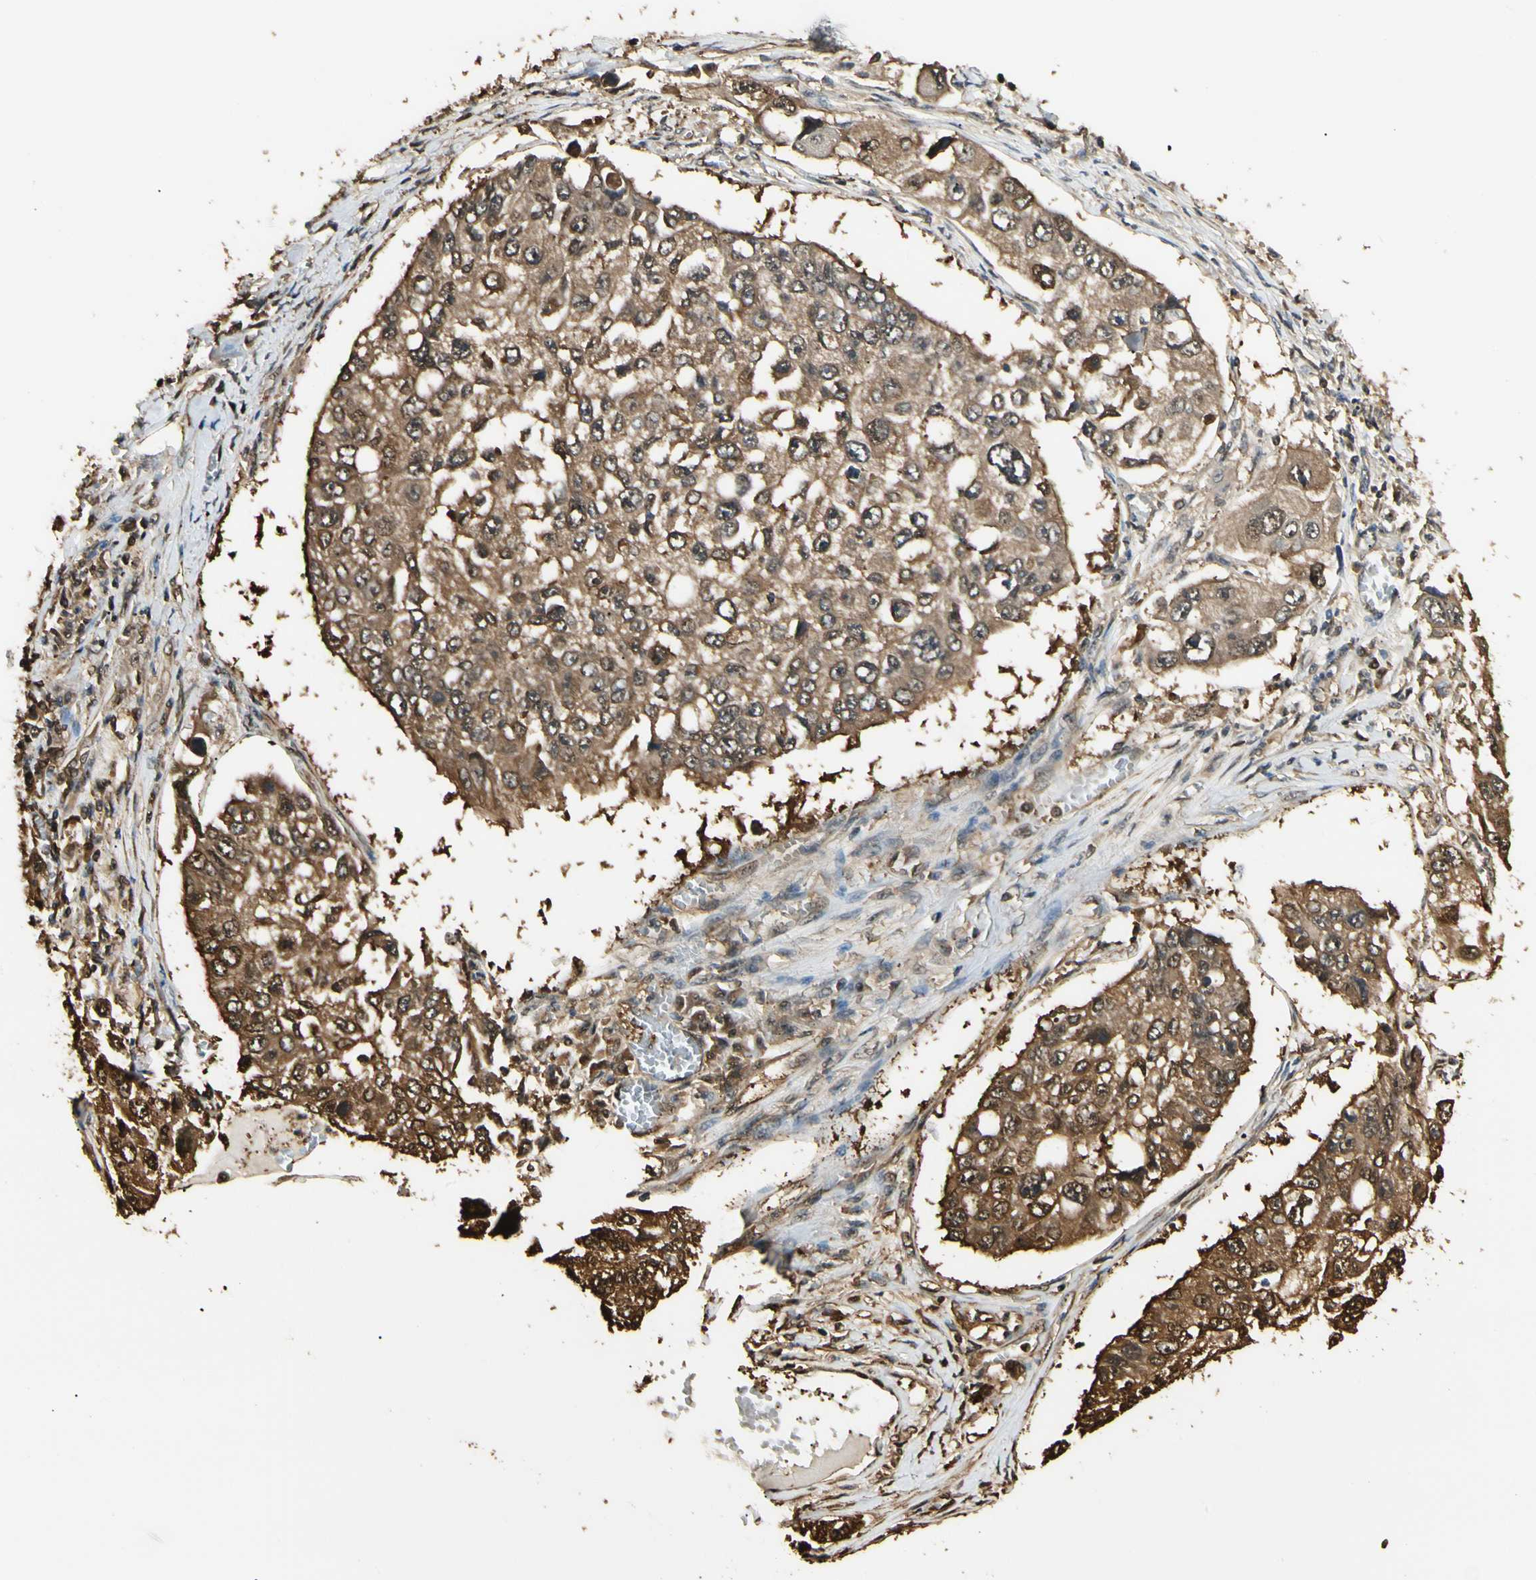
{"staining": {"intensity": "moderate", "quantity": ">75%", "location": "cytoplasmic/membranous,nuclear"}, "tissue": "lung cancer", "cell_type": "Tumor cells", "image_type": "cancer", "snomed": [{"axis": "morphology", "description": "Squamous cell carcinoma, NOS"}, {"axis": "topography", "description": "Lung"}], "caption": "A brown stain highlights moderate cytoplasmic/membranous and nuclear expression of a protein in lung cancer tumor cells.", "gene": "YWHAE", "patient": {"sex": "male", "age": 71}}